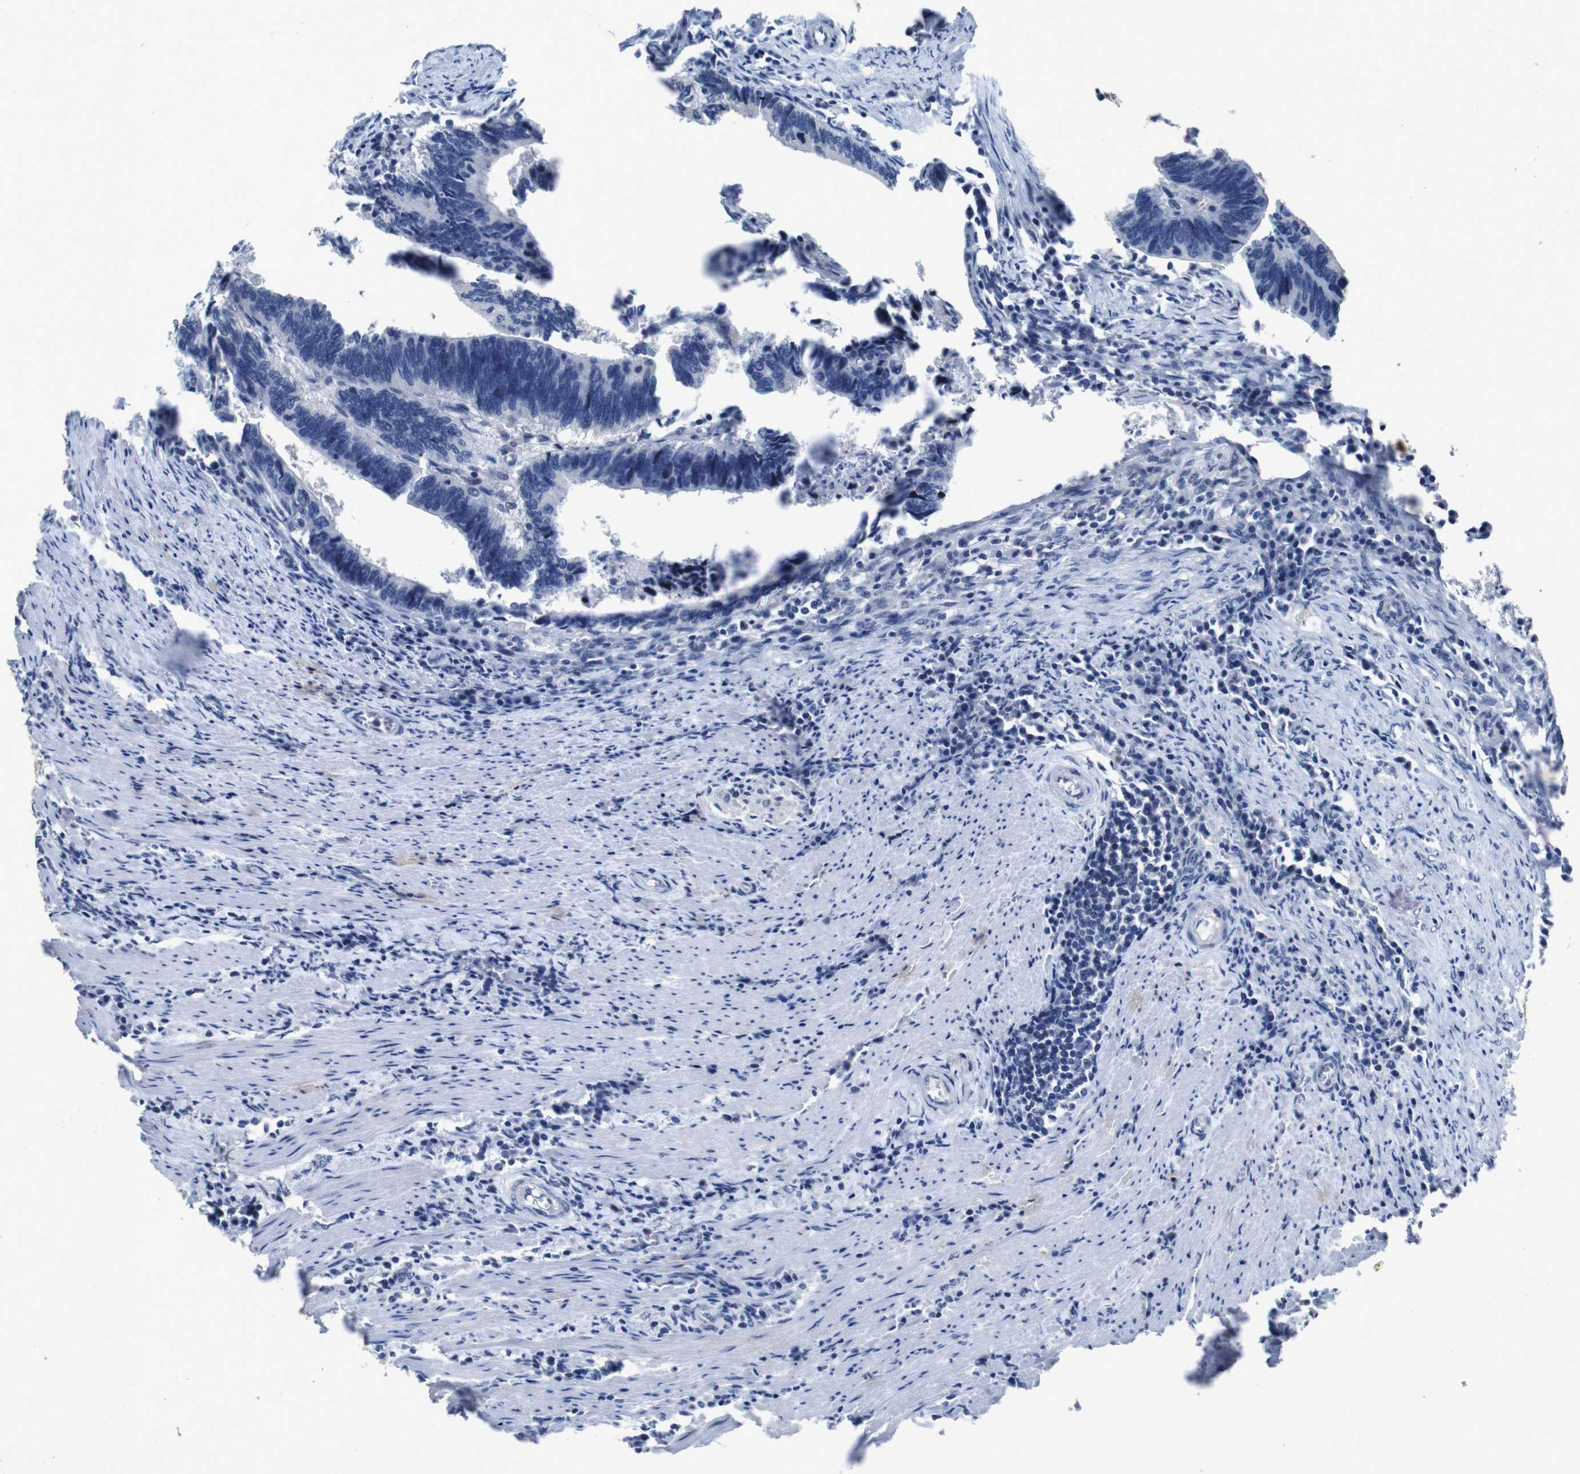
{"staining": {"intensity": "negative", "quantity": "none", "location": "none"}, "tissue": "colorectal cancer", "cell_type": "Tumor cells", "image_type": "cancer", "snomed": [{"axis": "morphology", "description": "Adenocarcinoma, NOS"}, {"axis": "topography", "description": "Colon"}], "caption": "The image reveals no significant staining in tumor cells of colorectal cancer (adenocarcinoma).", "gene": "AKT3", "patient": {"sex": "male", "age": 72}}